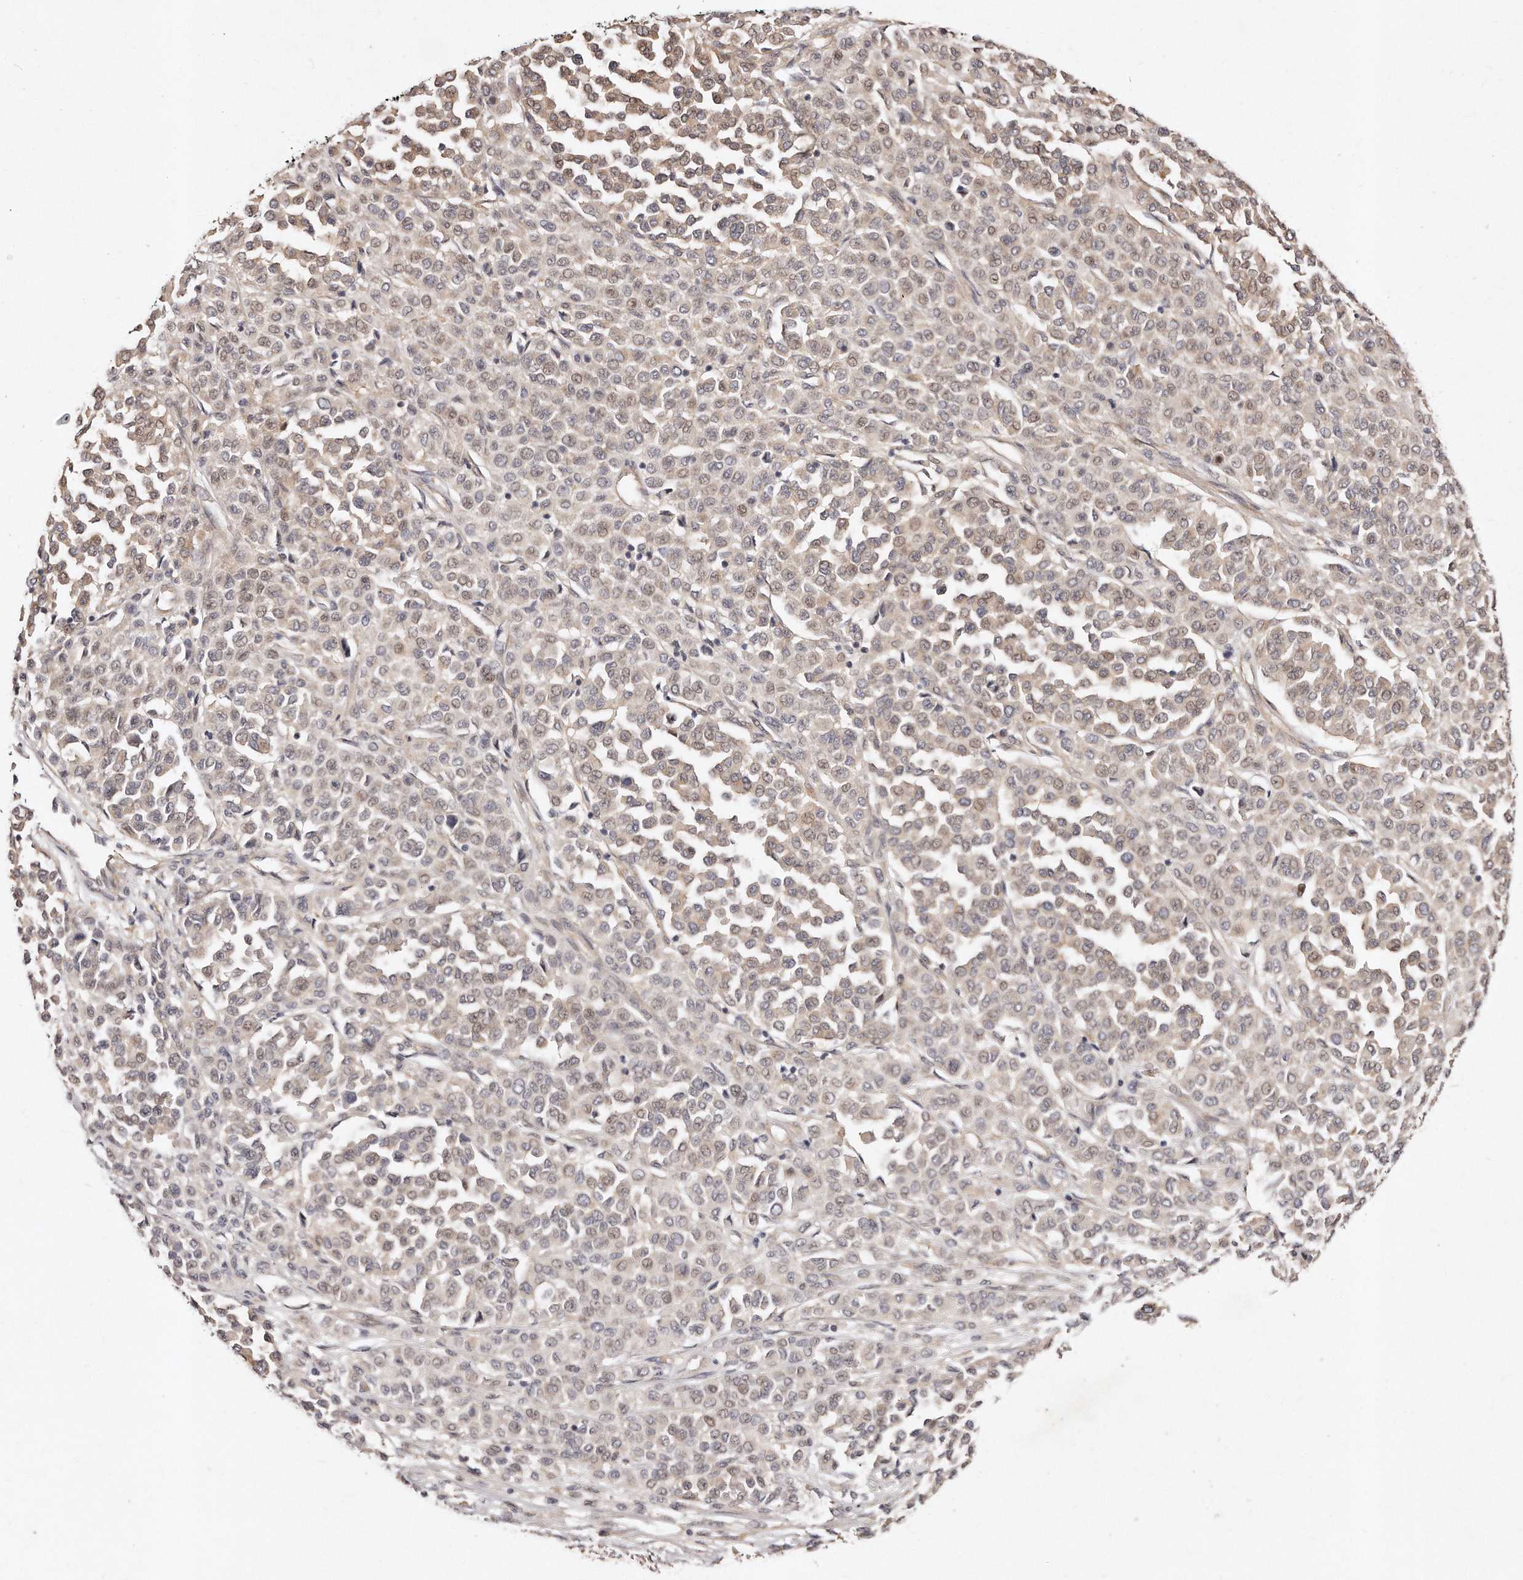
{"staining": {"intensity": "weak", "quantity": "25%-75%", "location": "cytoplasmic/membranous,nuclear"}, "tissue": "melanoma", "cell_type": "Tumor cells", "image_type": "cancer", "snomed": [{"axis": "morphology", "description": "Malignant melanoma, Metastatic site"}, {"axis": "topography", "description": "Pancreas"}], "caption": "Protein staining of melanoma tissue demonstrates weak cytoplasmic/membranous and nuclear positivity in about 25%-75% of tumor cells. (DAB IHC, brown staining for protein, blue staining for nuclei).", "gene": "CASZ1", "patient": {"sex": "female", "age": 30}}